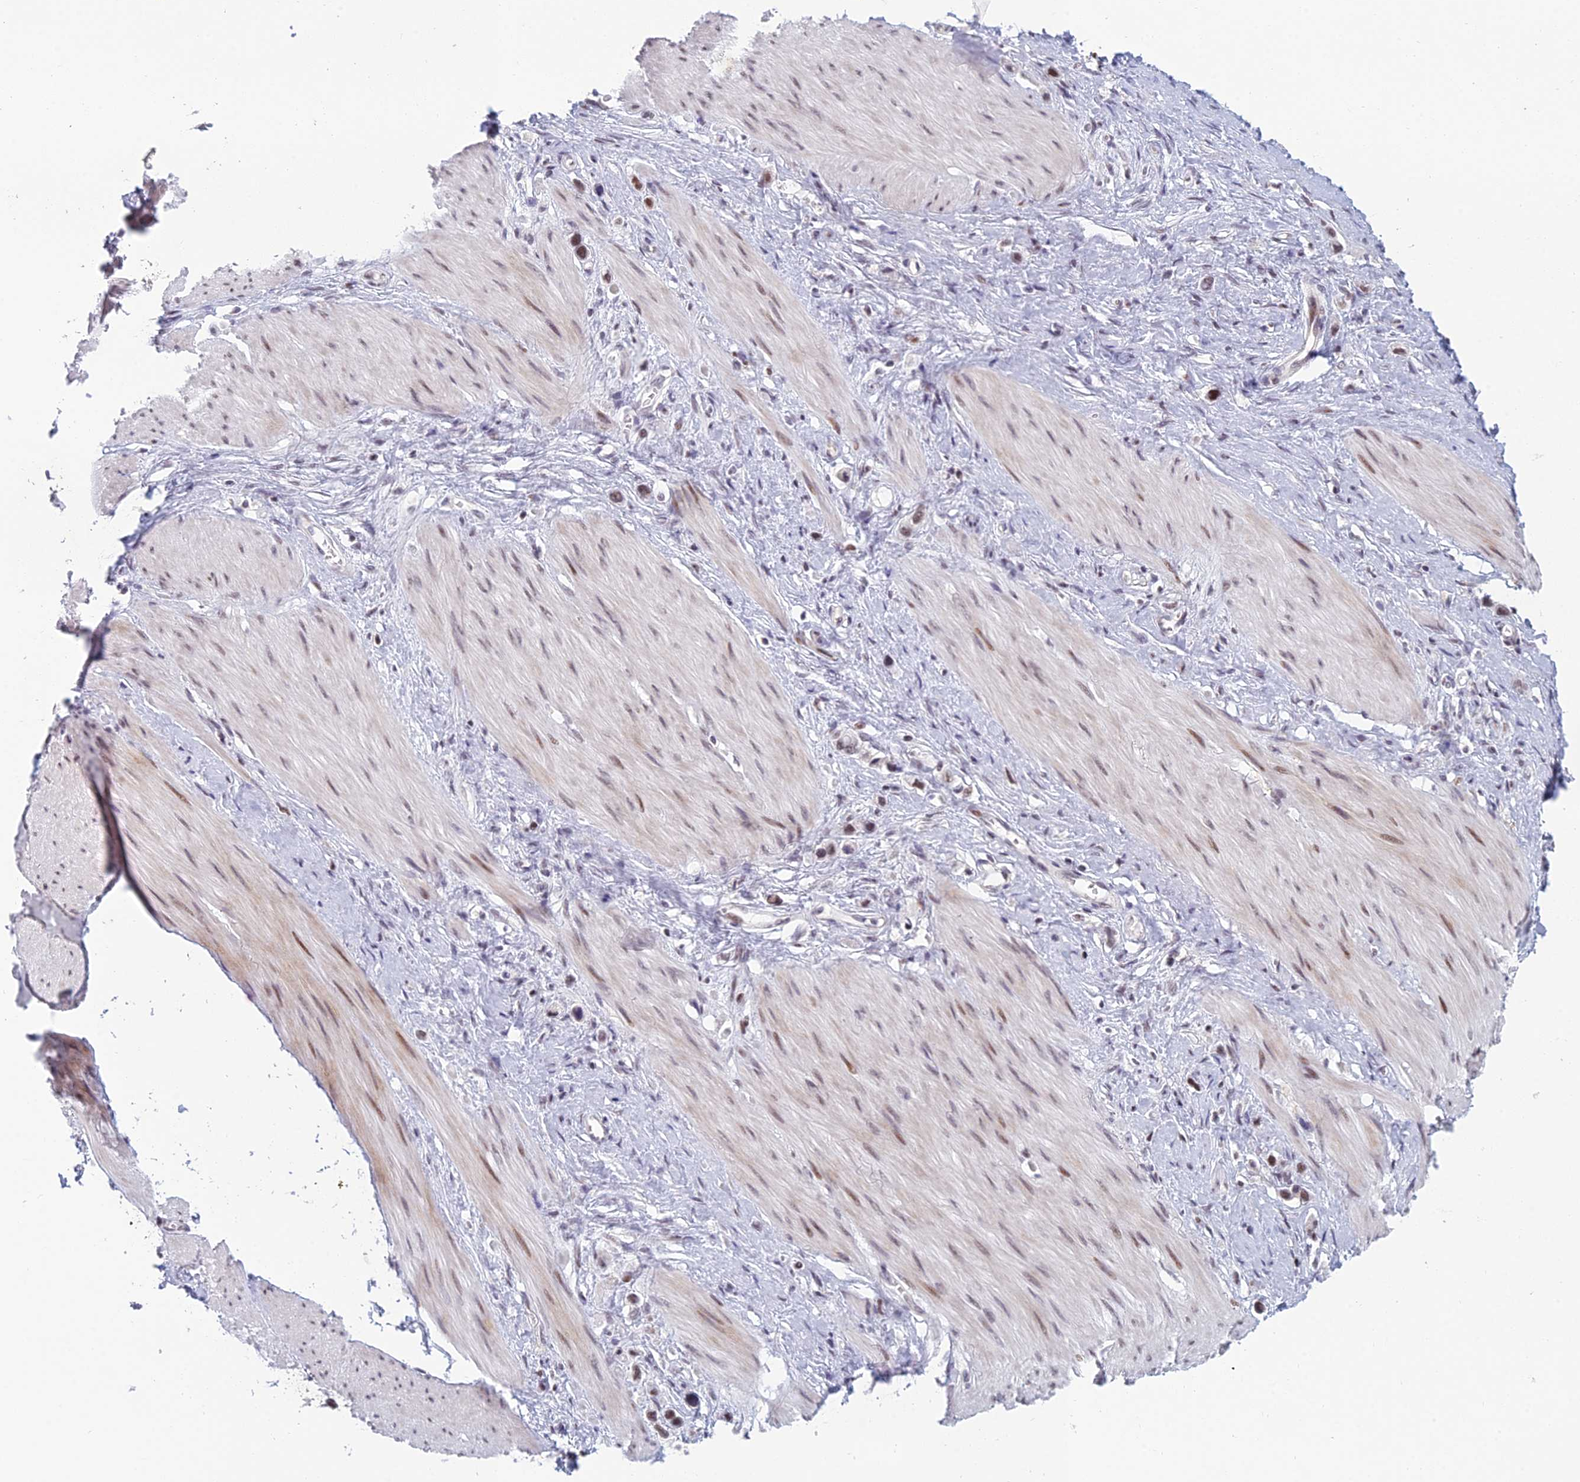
{"staining": {"intensity": "weak", "quantity": ">75%", "location": "nuclear"}, "tissue": "stomach cancer", "cell_type": "Tumor cells", "image_type": "cancer", "snomed": [{"axis": "morphology", "description": "Adenocarcinoma, NOS"}, {"axis": "topography", "description": "Stomach"}], "caption": "IHC histopathology image of neoplastic tissue: stomach cancer (adenocarcinoma) stained using immunohistochemistry (IHC) exhibits low levels of weak protein expression localized specifically in the nuclear of tumor cells, appearing as a nuclear brown color.", "gene": "RGS17", "patient": {"sex": "female", "age": 65}}